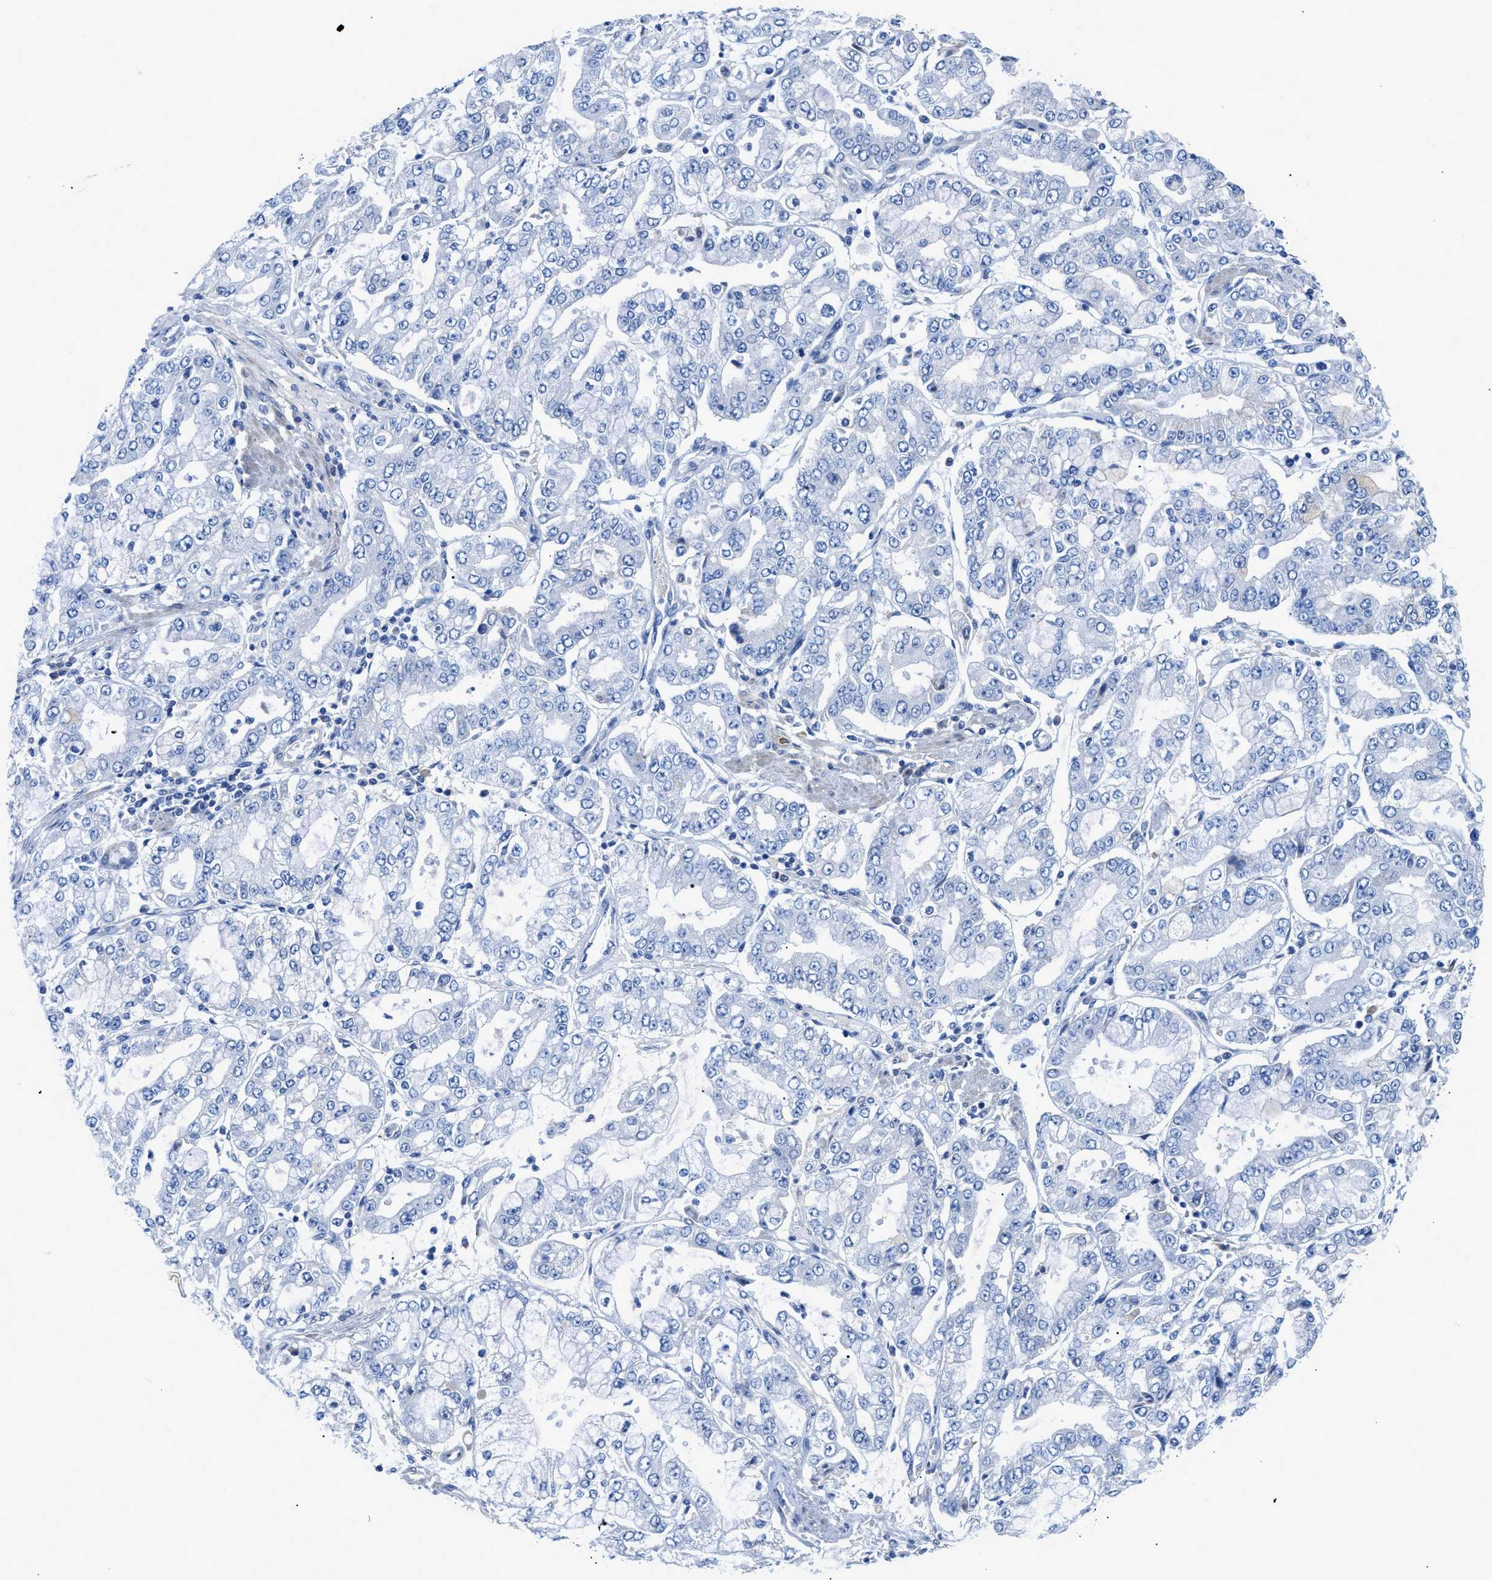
{"staining": {"intensity": "negative", "quantity": "none", "location": "none"}, "tissue": "stomach cancer", "cell_type": "Tumor cells", "image_type": "cancer", "snomed": [{"axis": "morphology", "description": "Adenocarcinoma, NOS"}, {"axis": "topography", "description": "Stomach"}], "caption": "Tumor cells are negative for protein expression in human stomach cancer (adenocarcinoma).", "gene": "SLC10A6", "patient": {"sex": "male", "age": 76}}